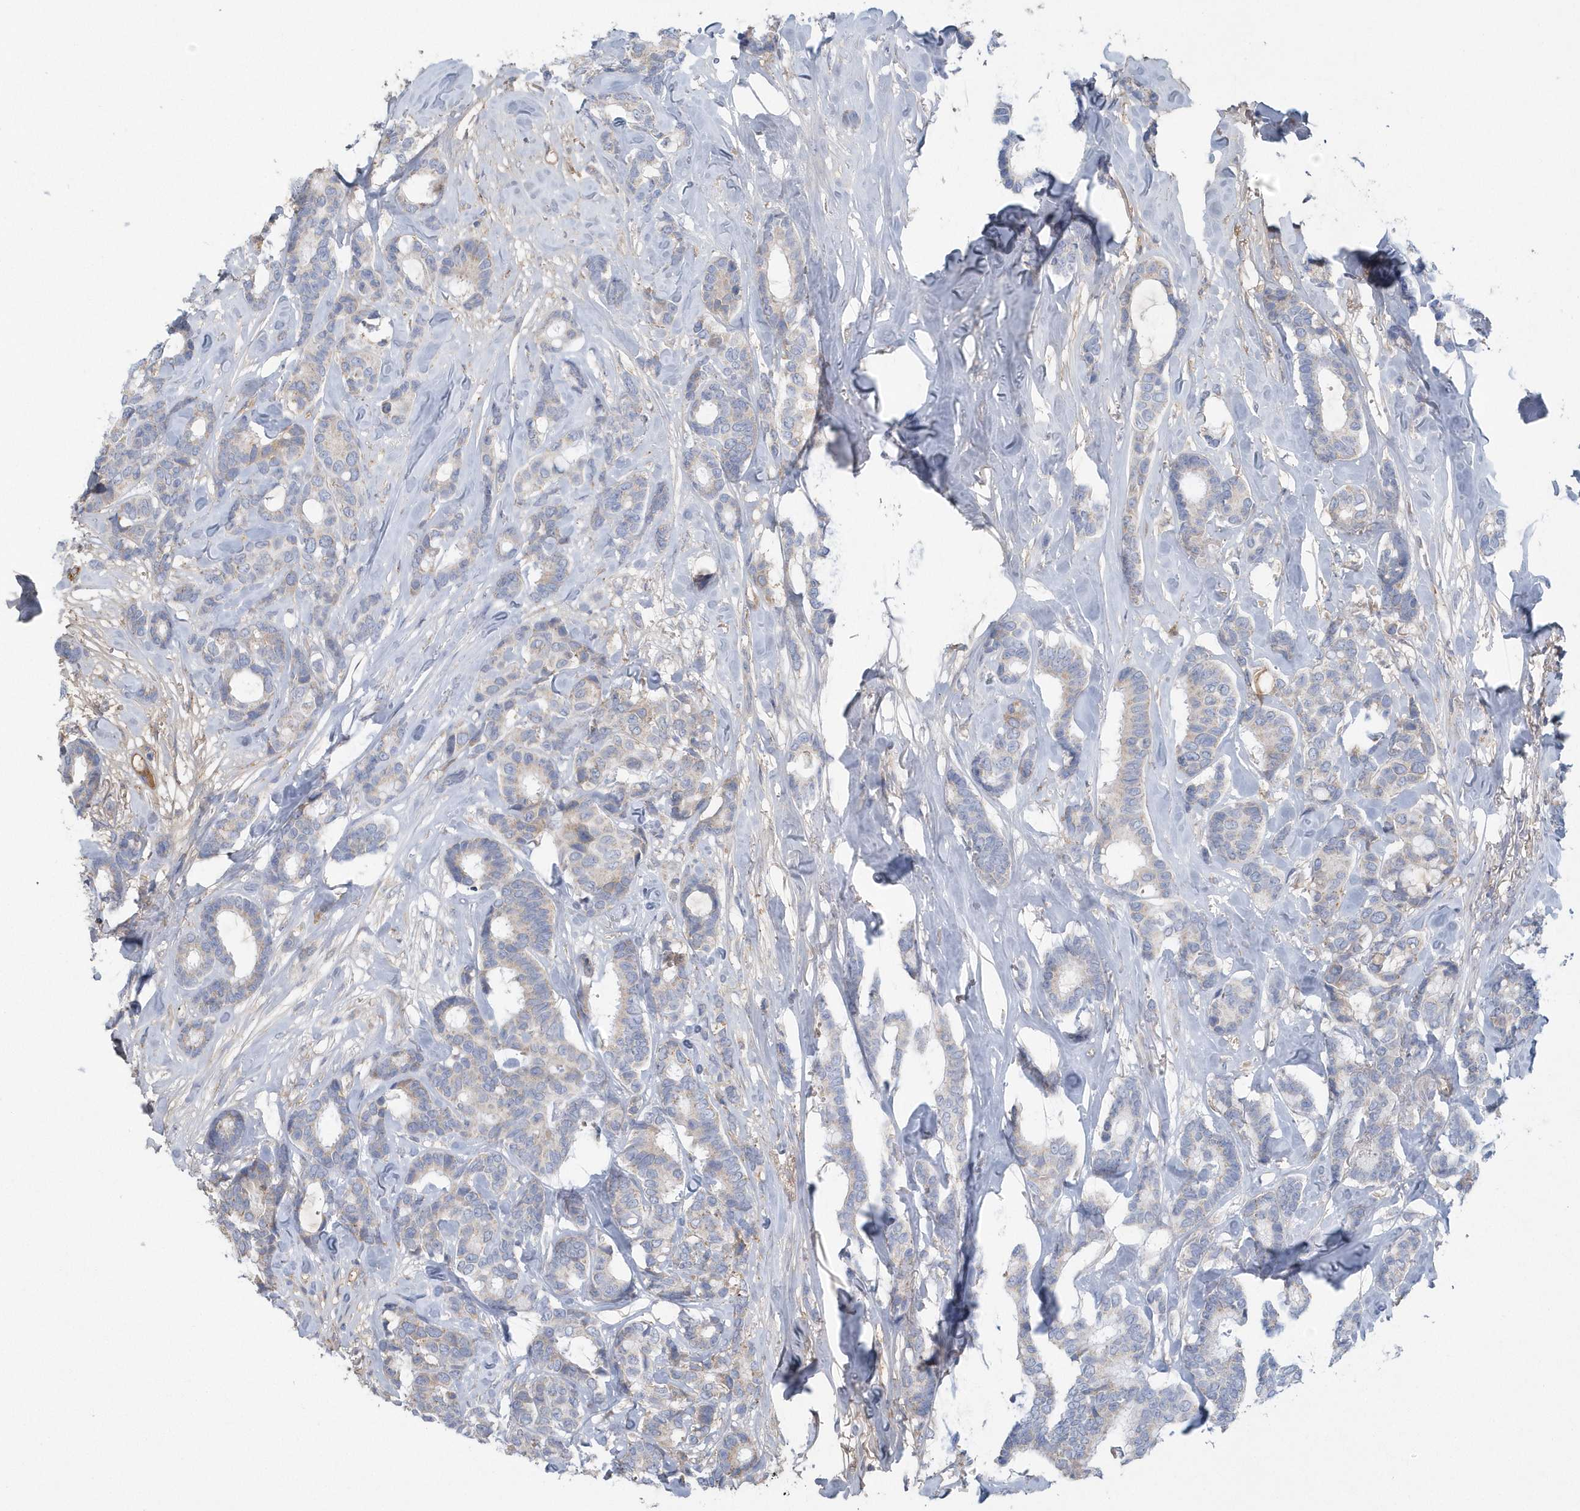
{"staining": {"intensity": "negative", "quantity": "none", "location": "none"}, "tissue": "breast cancer", "cell_type": "Tumor cells", "image_type": "cancer", "snomed": [{"axis": "morphology", "description": "Duct carcinoma"}, {"axis": "topography", "description": "Breast"}], "caption": "IHC photomicrograph of human invasive ductal carcinoma (breast) stained for a protein (brown), which demonstrates no staining in tumor cells. (DAB immunohistochemistry, high magnification).", "gene": "SPATA18", "patient": {"sex": "female", "age": 87}}